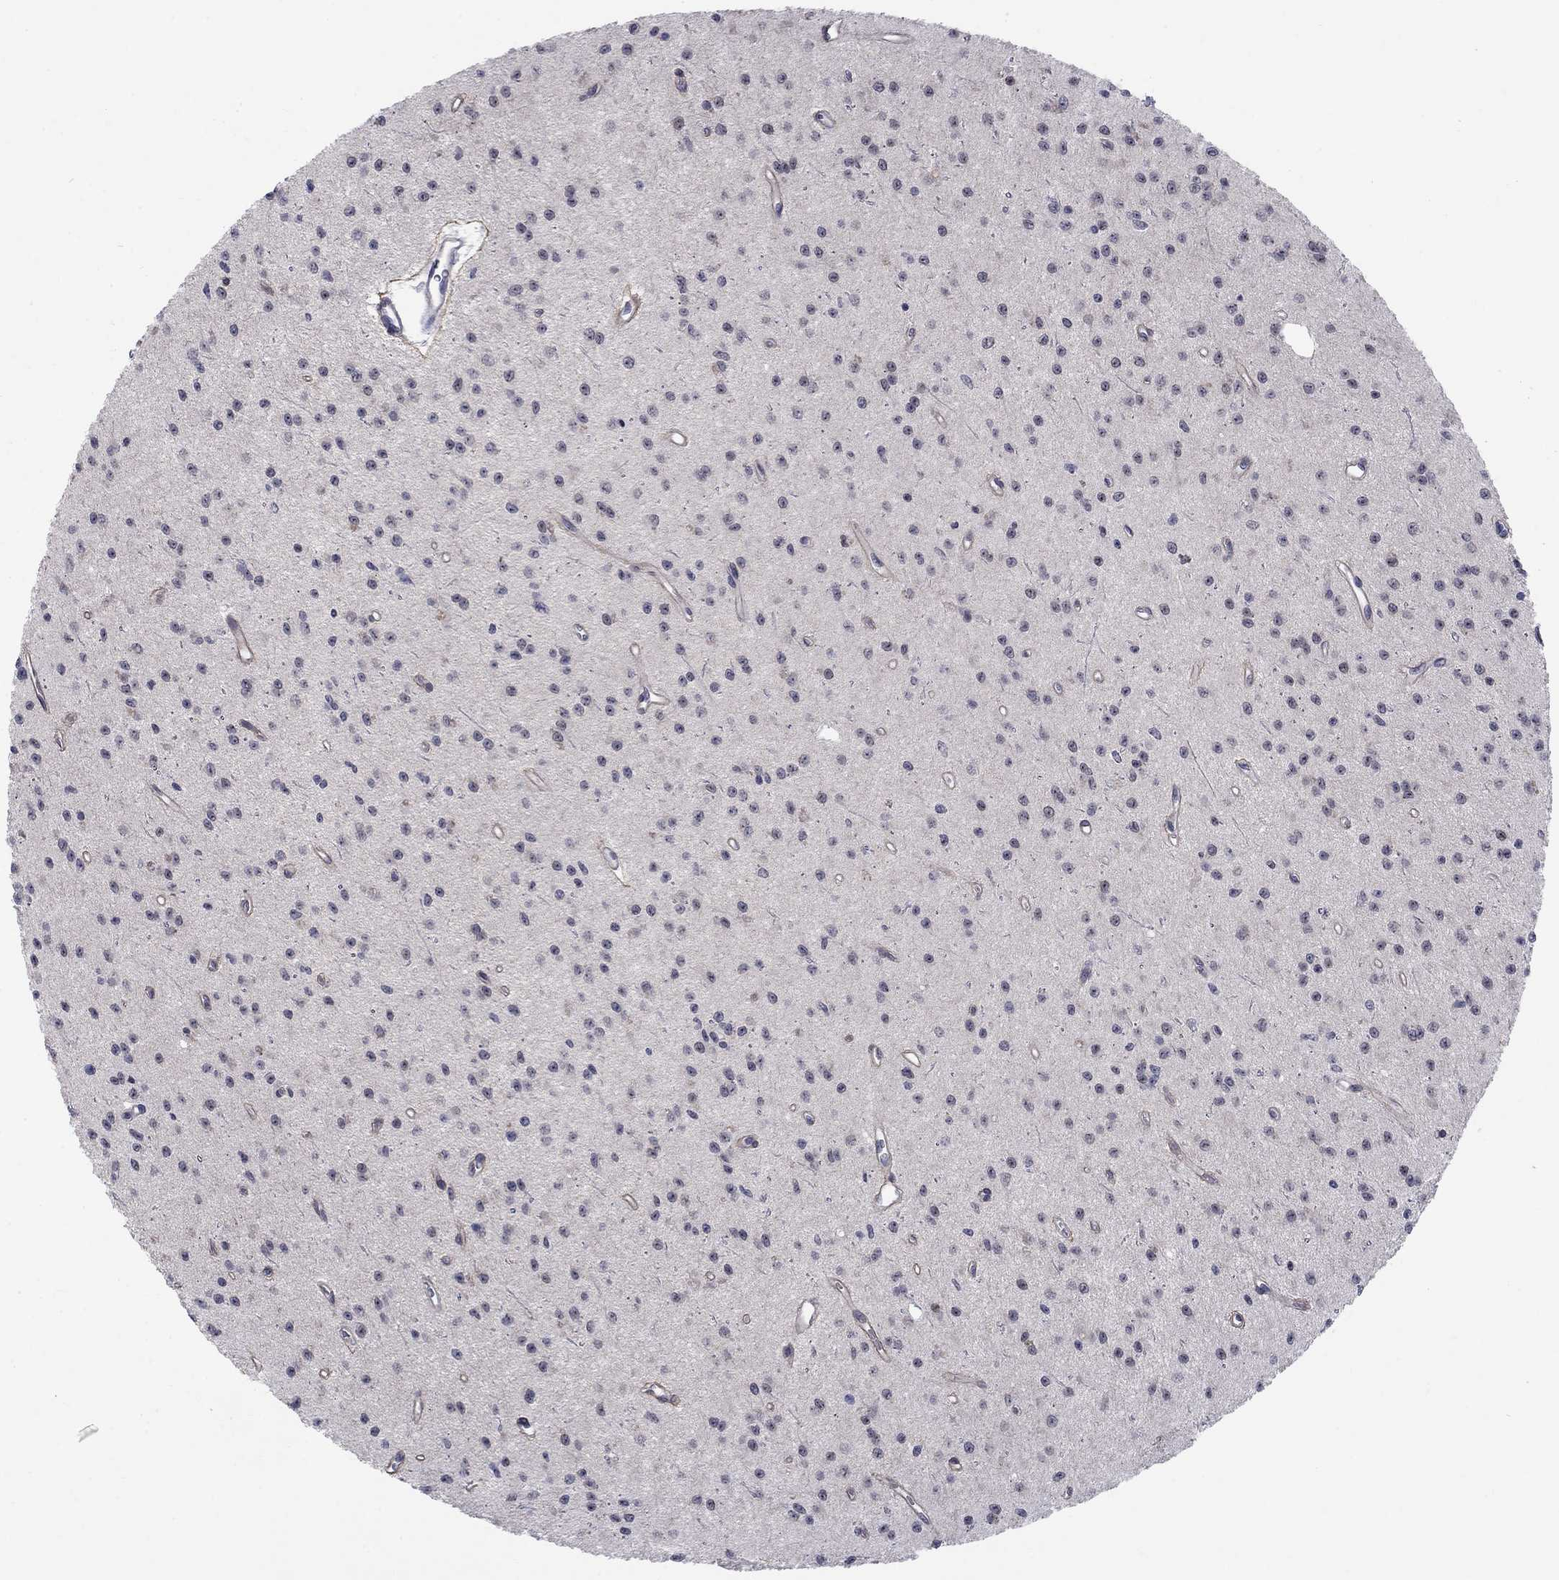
{"staining": {"intensity": "weak", "quantity": "<25%", "location": "nuclear"}, "tissue": "glioma", "cell_type": "Tumor cells", "image_type": "cancer", "snomed": [{"axis": "morphology", "description": "Glioma, malignant, Low grade"}, {"axis": "topography", "description": "Brain"}], "caption": "A histopathology image of glioma stained for a protein displays no brown staining in tumor cells.", "gene": "EGFLAM", "patient": {"sex": "female", "age": 45}}